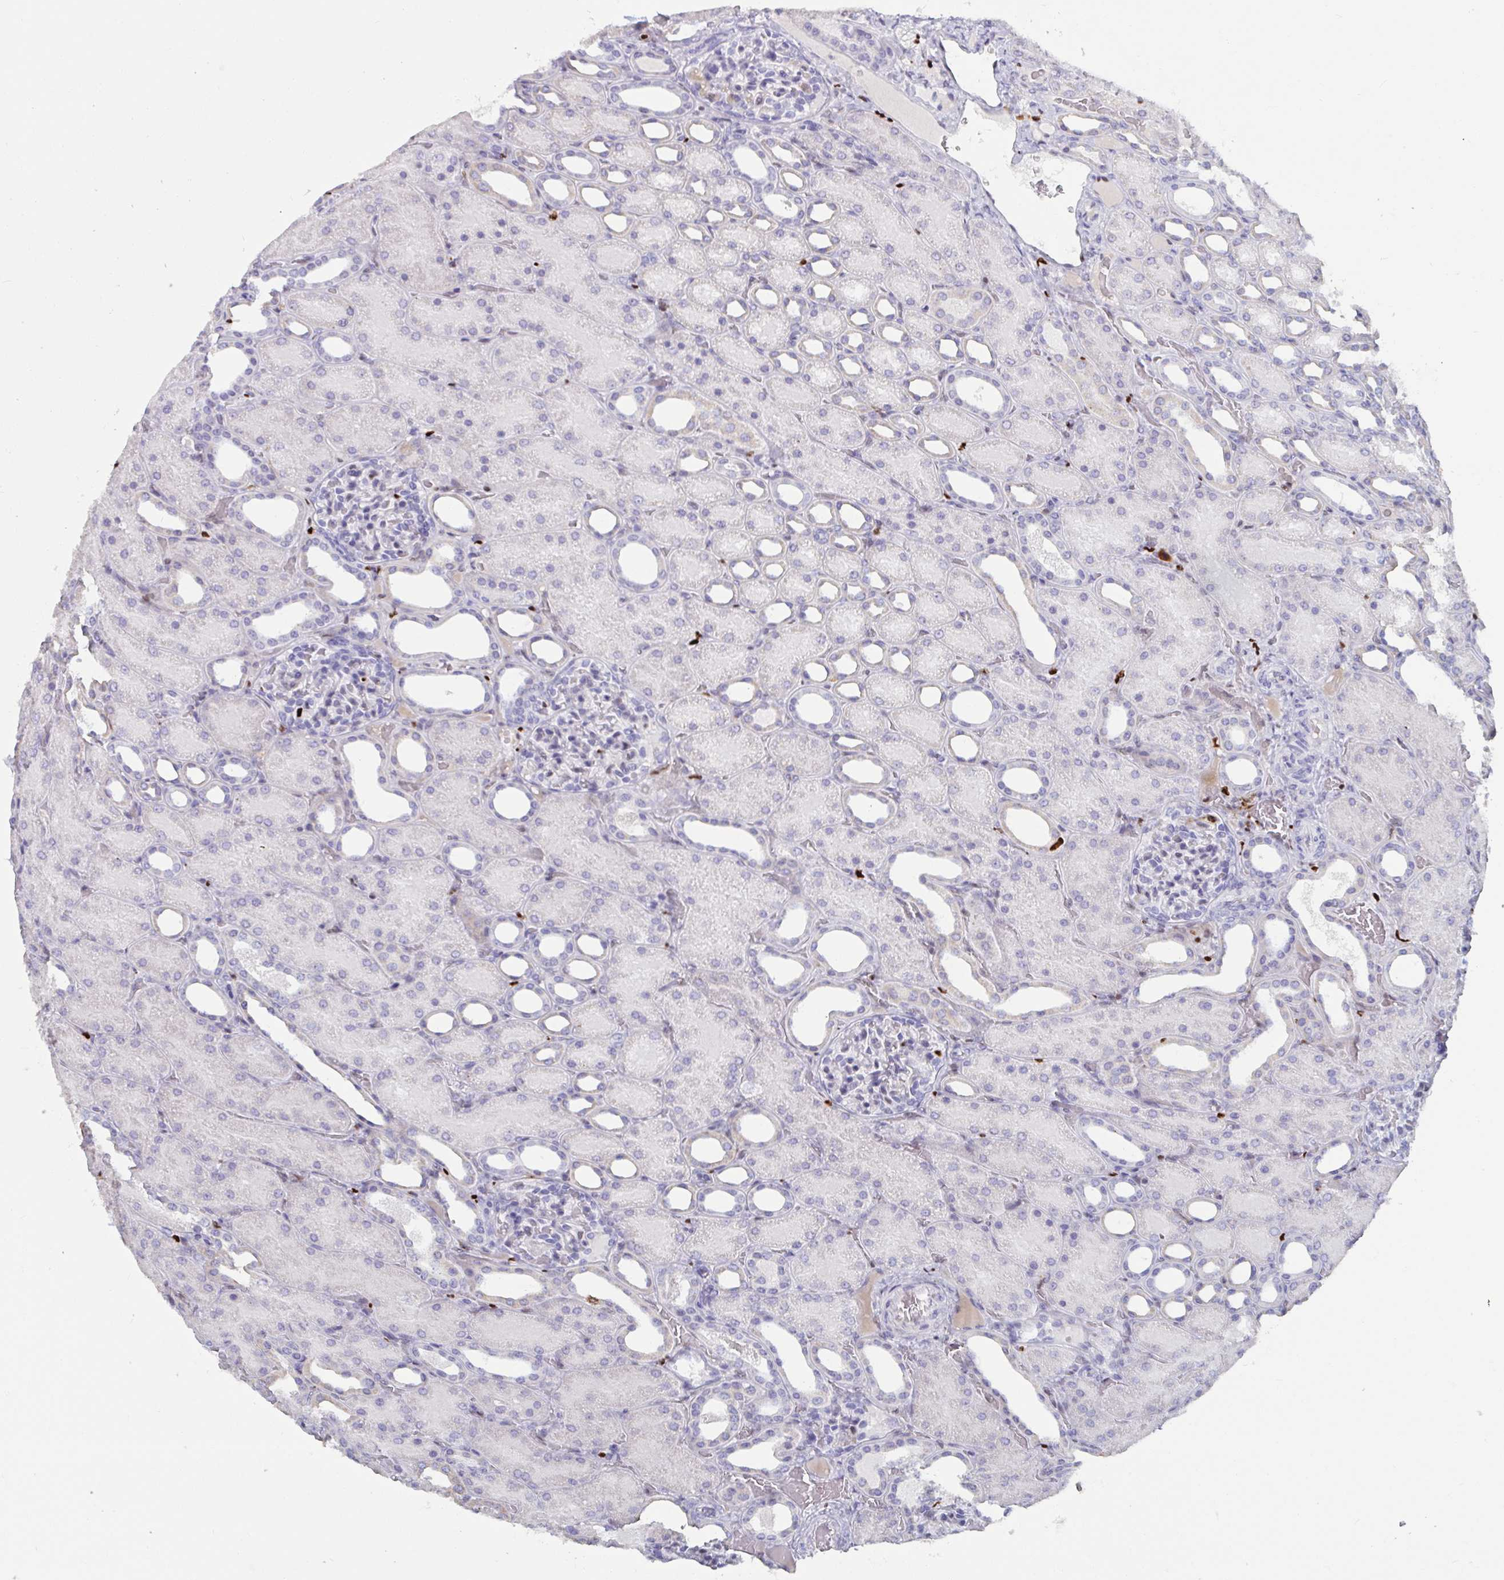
{"staining": {"intensity": "negative", "quantity": "none", "location": "none"}, "tissue": "kidney", "cell_type": "Cells in glomeruli", "image_type": "normal", "snomed": [{"axis": "morphology", "description": "Normal tissue, NOS"}, {"axis": "topography", "description": "Kidney"}], "caption": "Histopathology image shows no protein staining in cells in glomeruli of normal kidney. (Immunohistochemistry, brightfield microscopy, high magnification).", "gene": "ZNF586", "patient": {"sex": "male", "age": 2}}